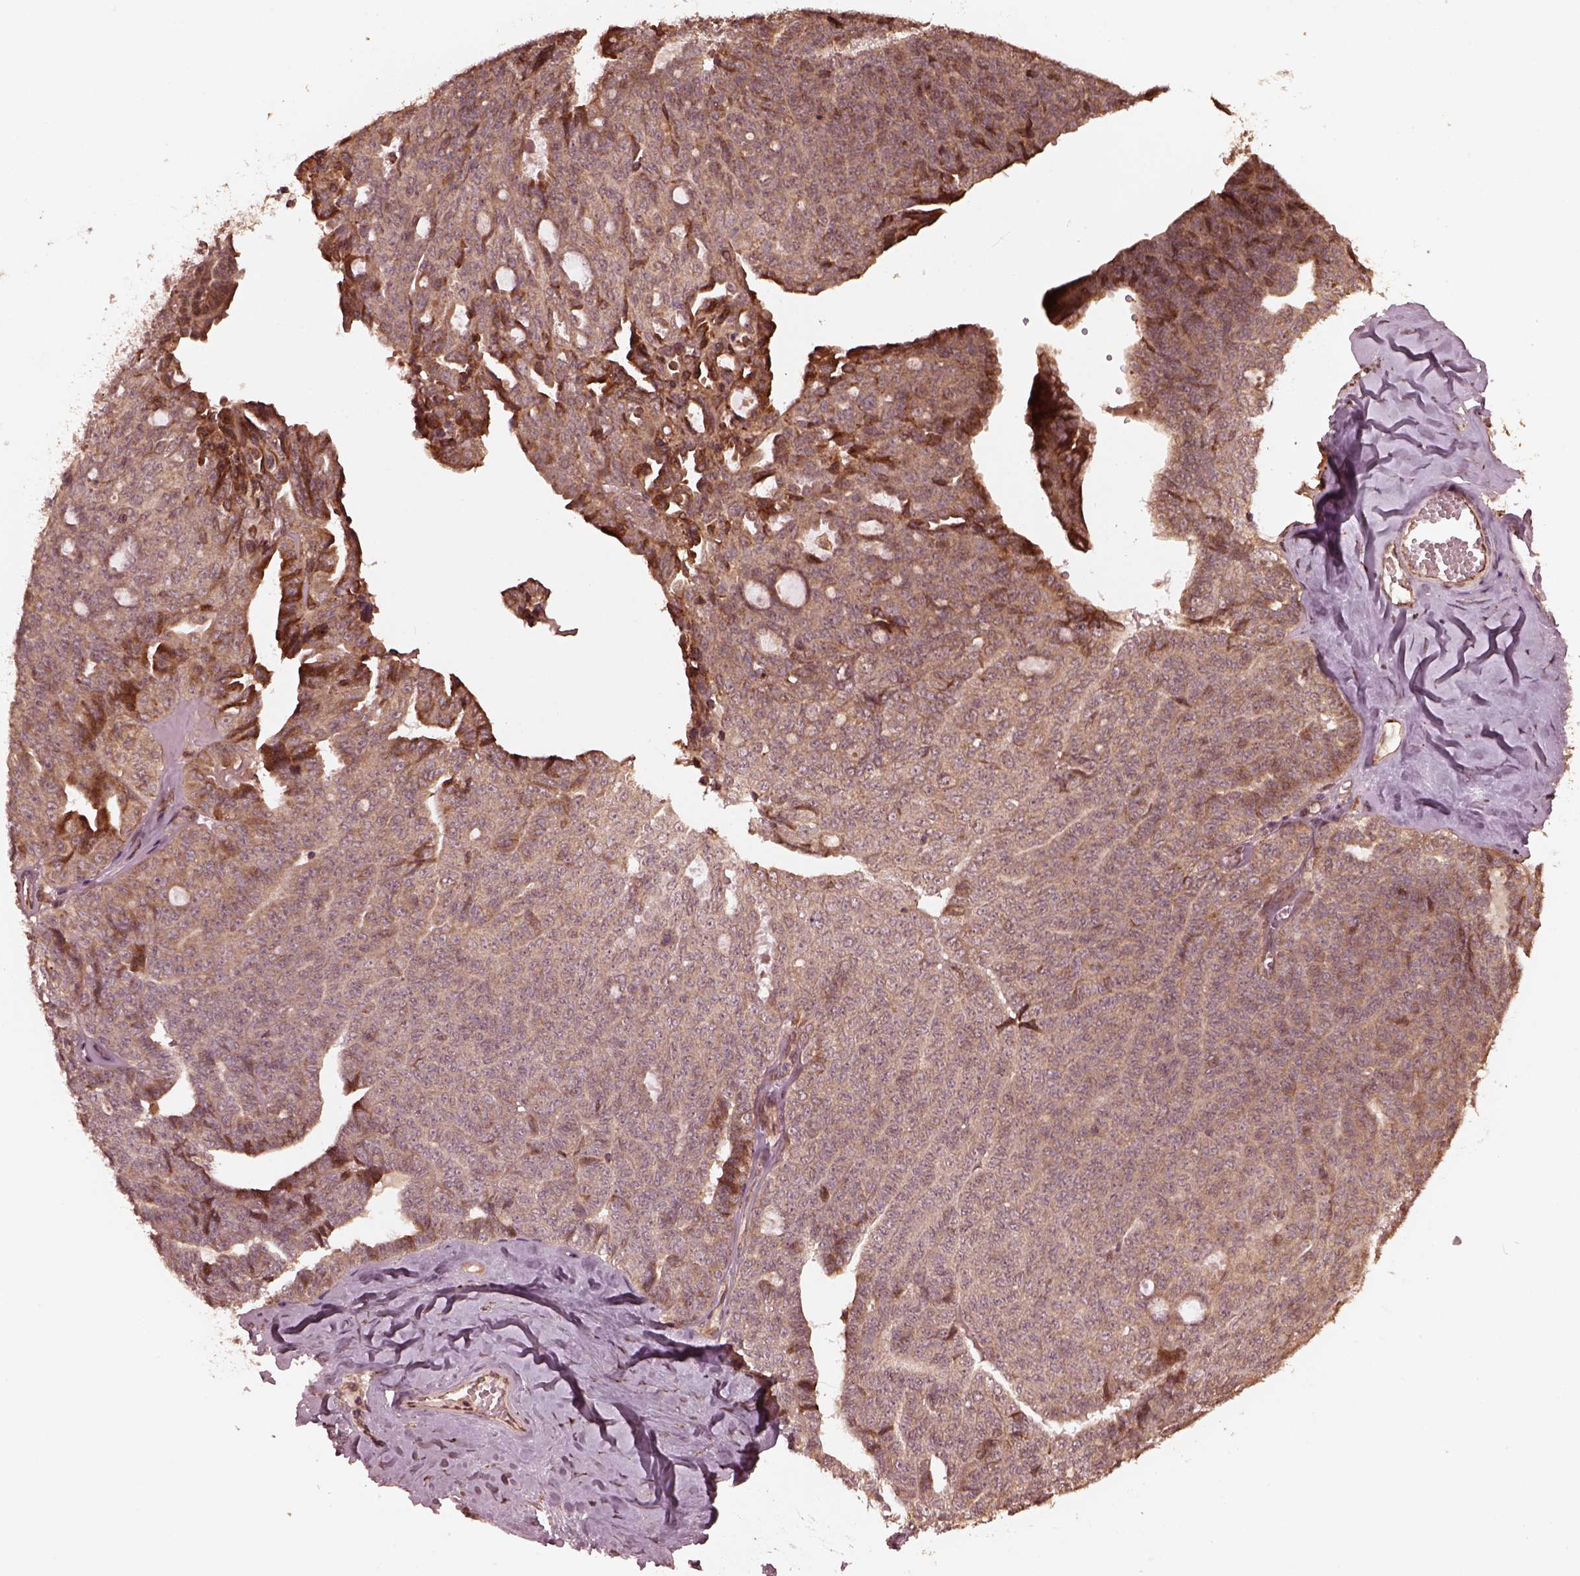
{"staining": {"intensity": "weak", "quantity": ">75%", "location": "cytoplasmic/membranous"}, "tissue": "ovarian cancer", "cell_type": "Tumor cells", "image_type": "cancer", "snomed": [{"axis": "morphology", "description": "Cystadenocarcinoma, serous, NOS"}, {"axis": "topography", "description": "Ovary"}], "caption": "Protein expression analysis of human ovarian cancer reveals weak cytoplasmic/membranous expression in approximately >75% of tumor cells.", "gene": "ZNF292", "patient": {"sex": "female", "age": 71}}